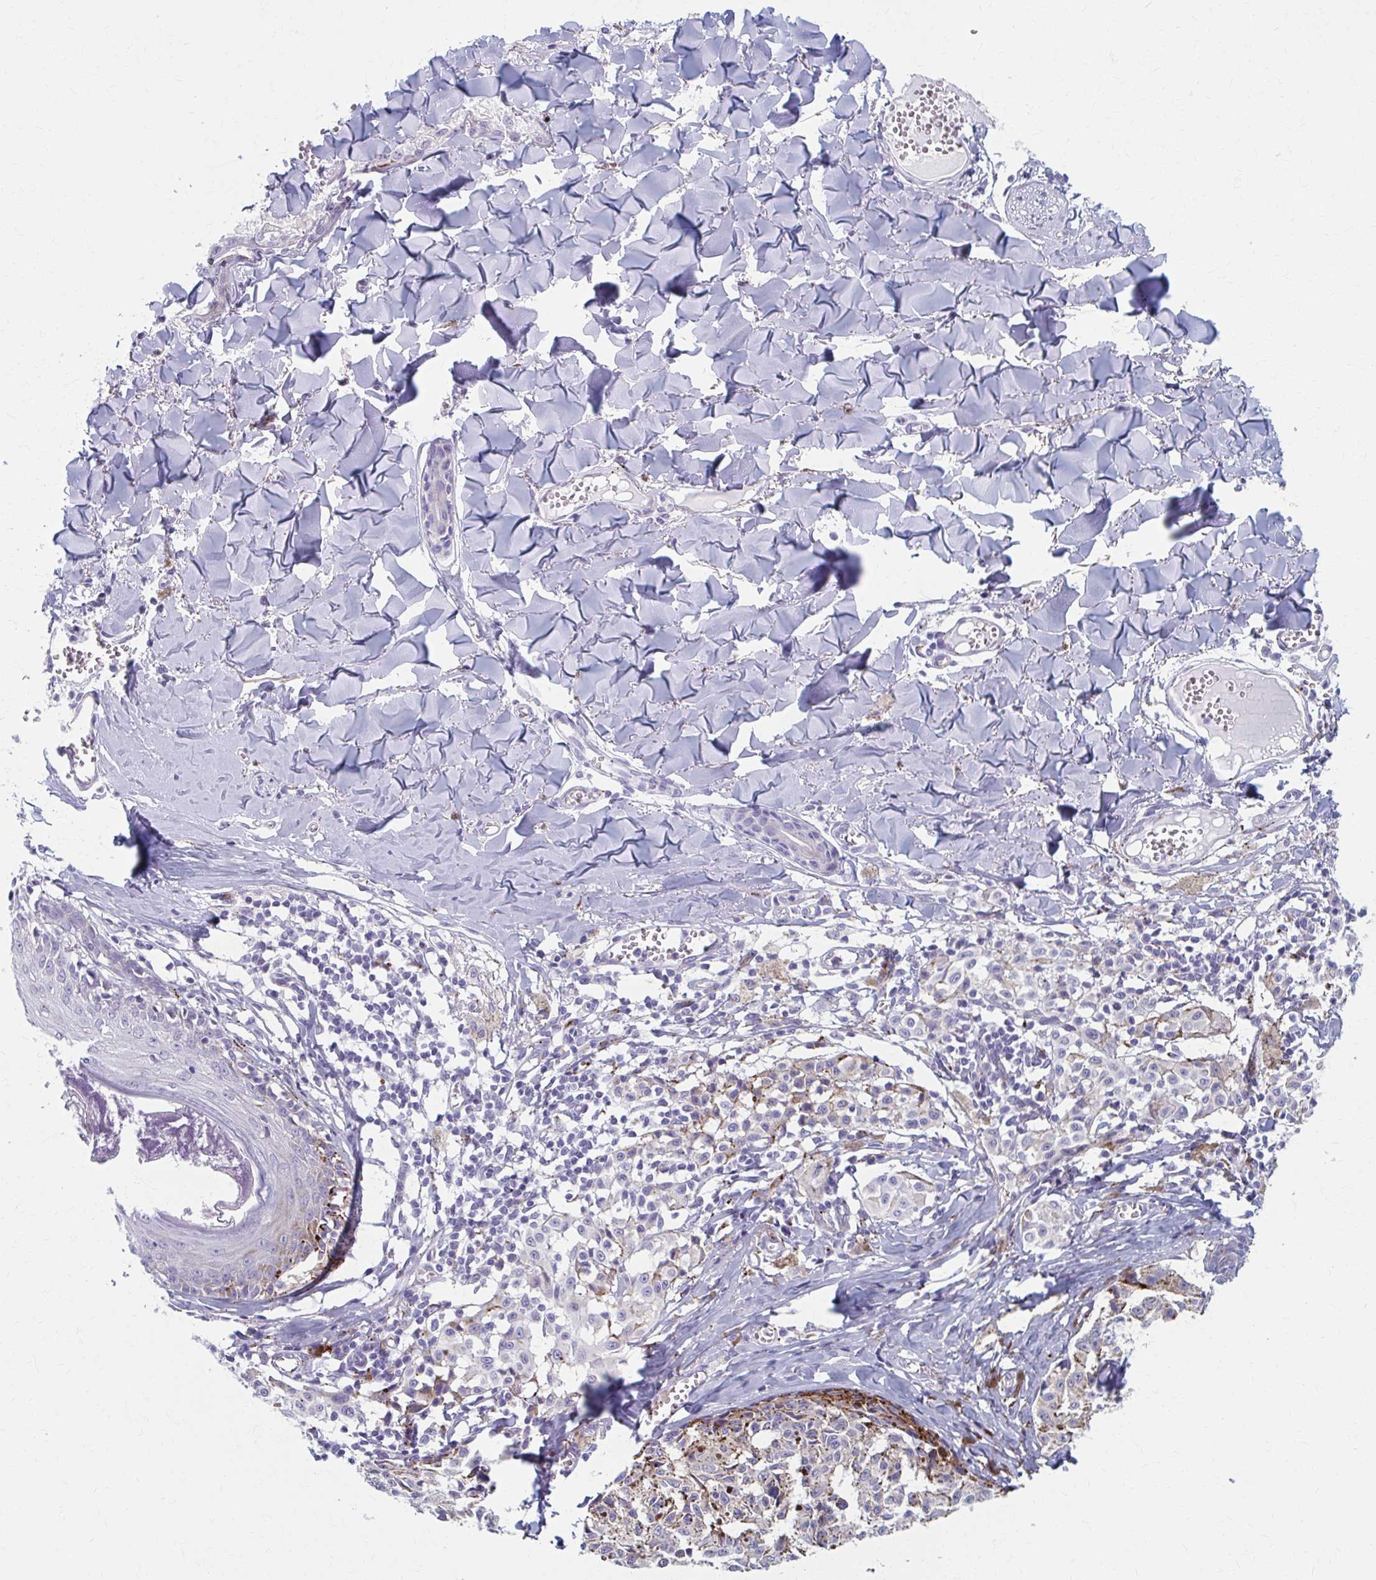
{"staining": {"intensity": "negative", "quantity": "none", "location": "none"}, "tissue": "melanoma", "cell_type": "Tumor cells", "image_type": "cancer", "snomed": [{"axis": "morphology", "description": "Malignant melanoma, NOS"}, {"axis": "topography", "description": "Skin"}], "caption": "Tumor cells are negative for brown protein staining in malignant melanoma.", "gene": "OLFM2", "patient": {"sex": "female", "age": 43}}